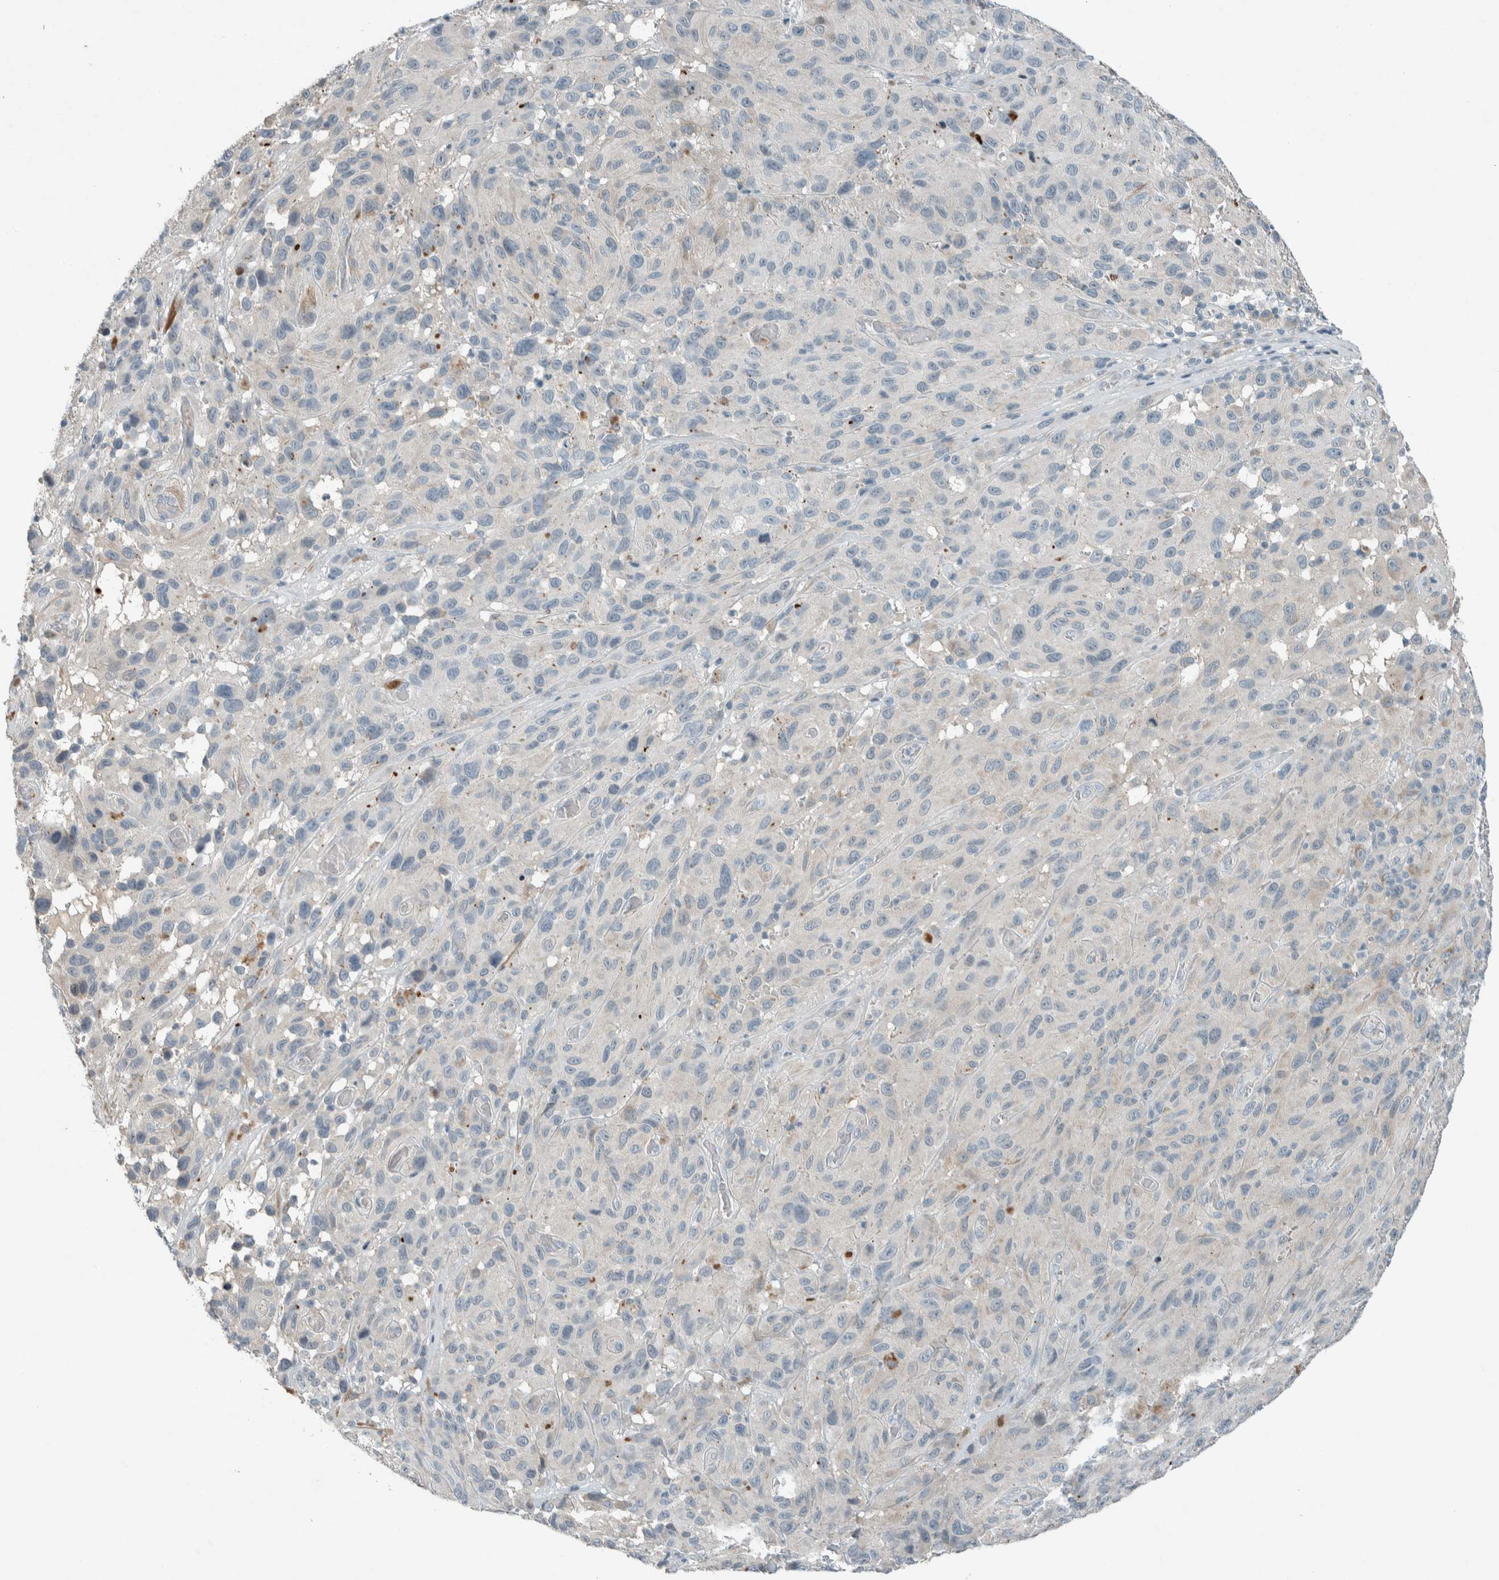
{"staining": {"intensity": "negative", "quantity": "none", "location": "none"}, "tissue": "melanoma", "cell_type": "Tumor cells", "image_type": "cancer", "snomed": [{"axis": "morphology", "description": "Malignant melanoma, NOS"}, {"axis": "topography", "description": "Skin"}], "caption": "A high-resolution photomicrograph shows immunohistochemistry staining of melanoma, which reveals no significant staining in tumor cells. (DAB IHC with hematoxylin counter stain).", "gene": "CERCAM", "patient": {"sex": "male", "age": 66}}